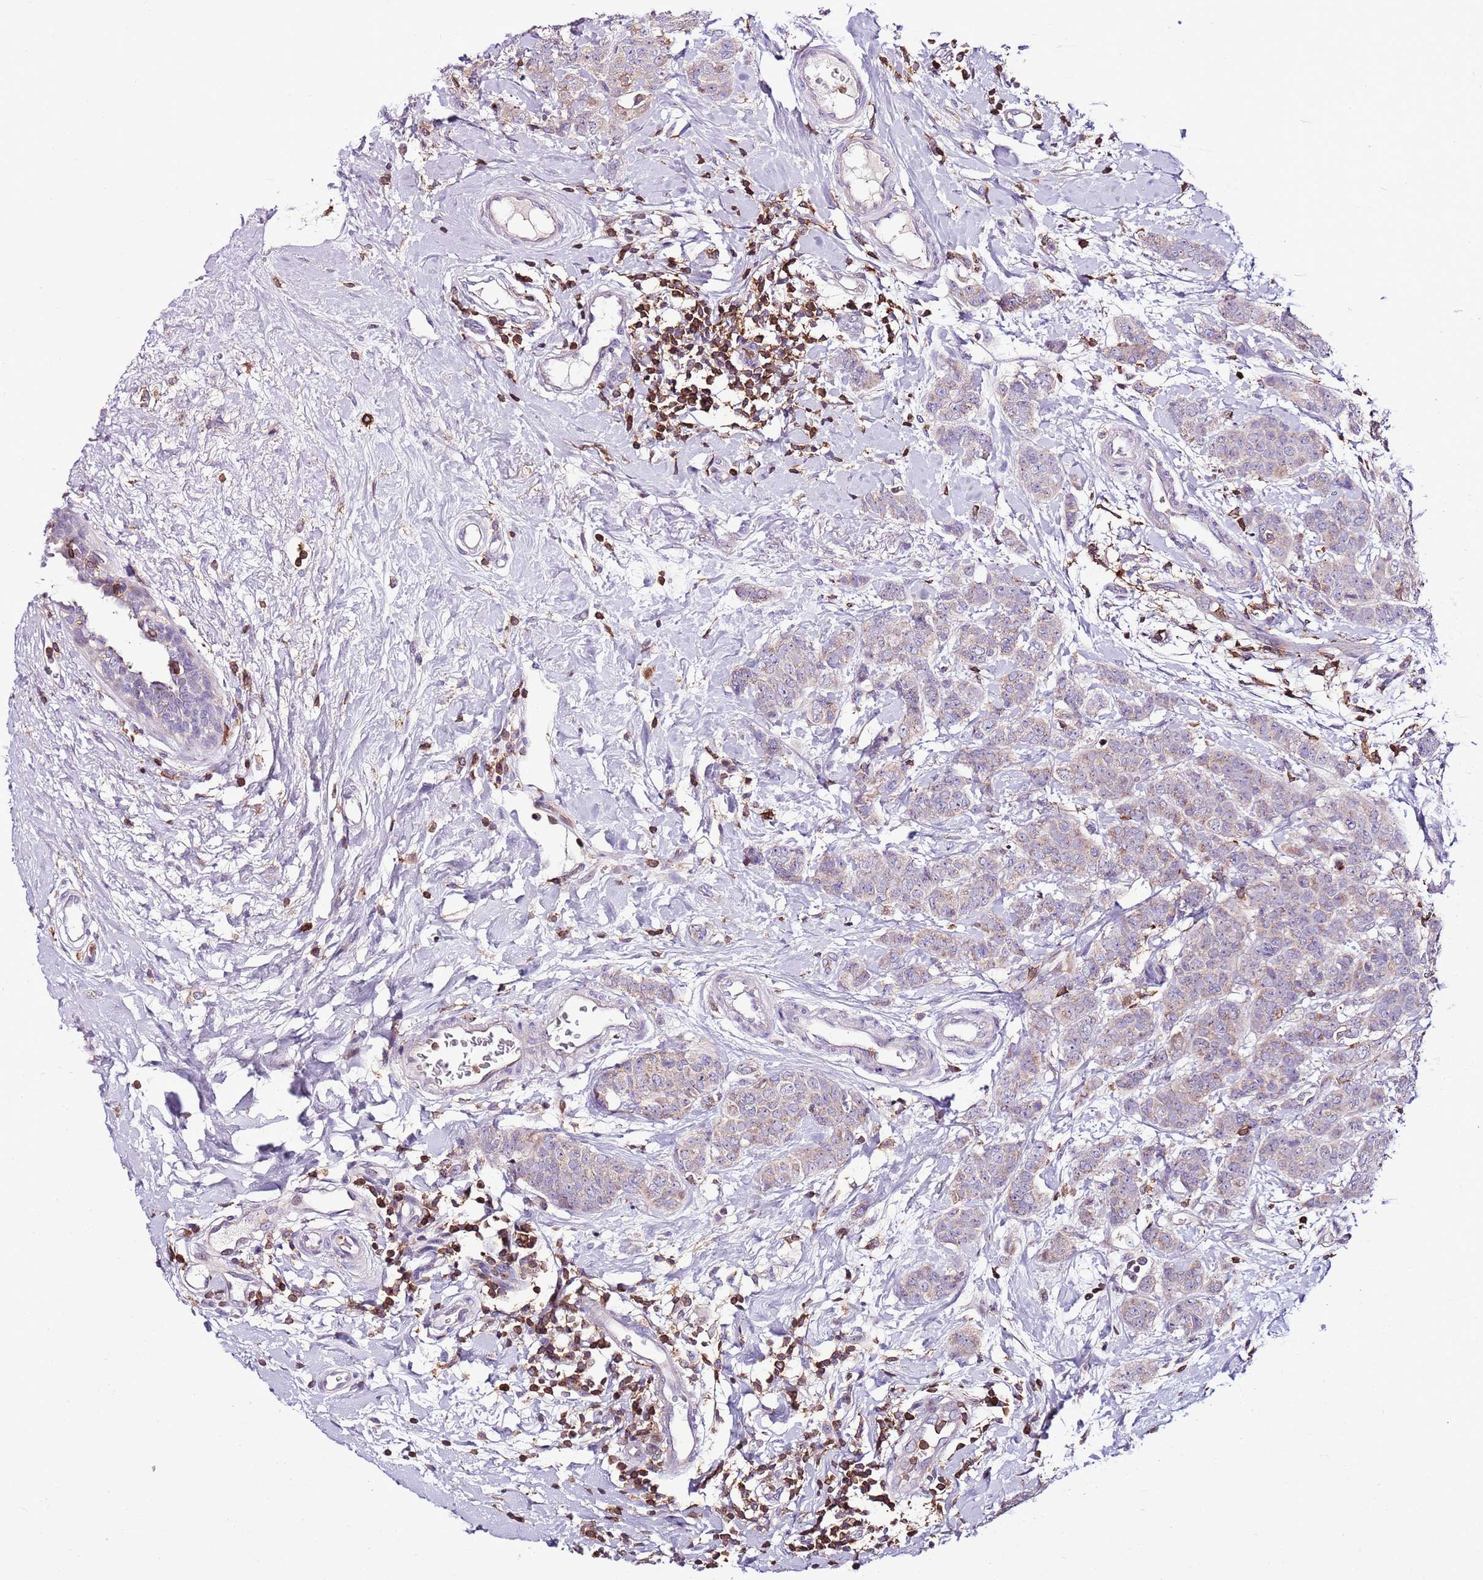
{"staining": {"intensity": "weak", "quantity": "25%-75%", "location": "cytoplasmic/membranous"}, "tissue": "breast cancer", "cell_type": "Tumor cells", "image_type": "cancer", "snomed": [{"axis": "morphology", "description": "Duct carcinoma"}, {"axis": "topography", "description": "Breast"}], "caption": "Weak cytoplasmic/membranous expression for a protein is appreciated in about 25%-75% of tumor cells of breast intraductal carcinoma using IHC.", "gene": "ZSWIM1", "patient": {"sex": "female", "age": 40}}